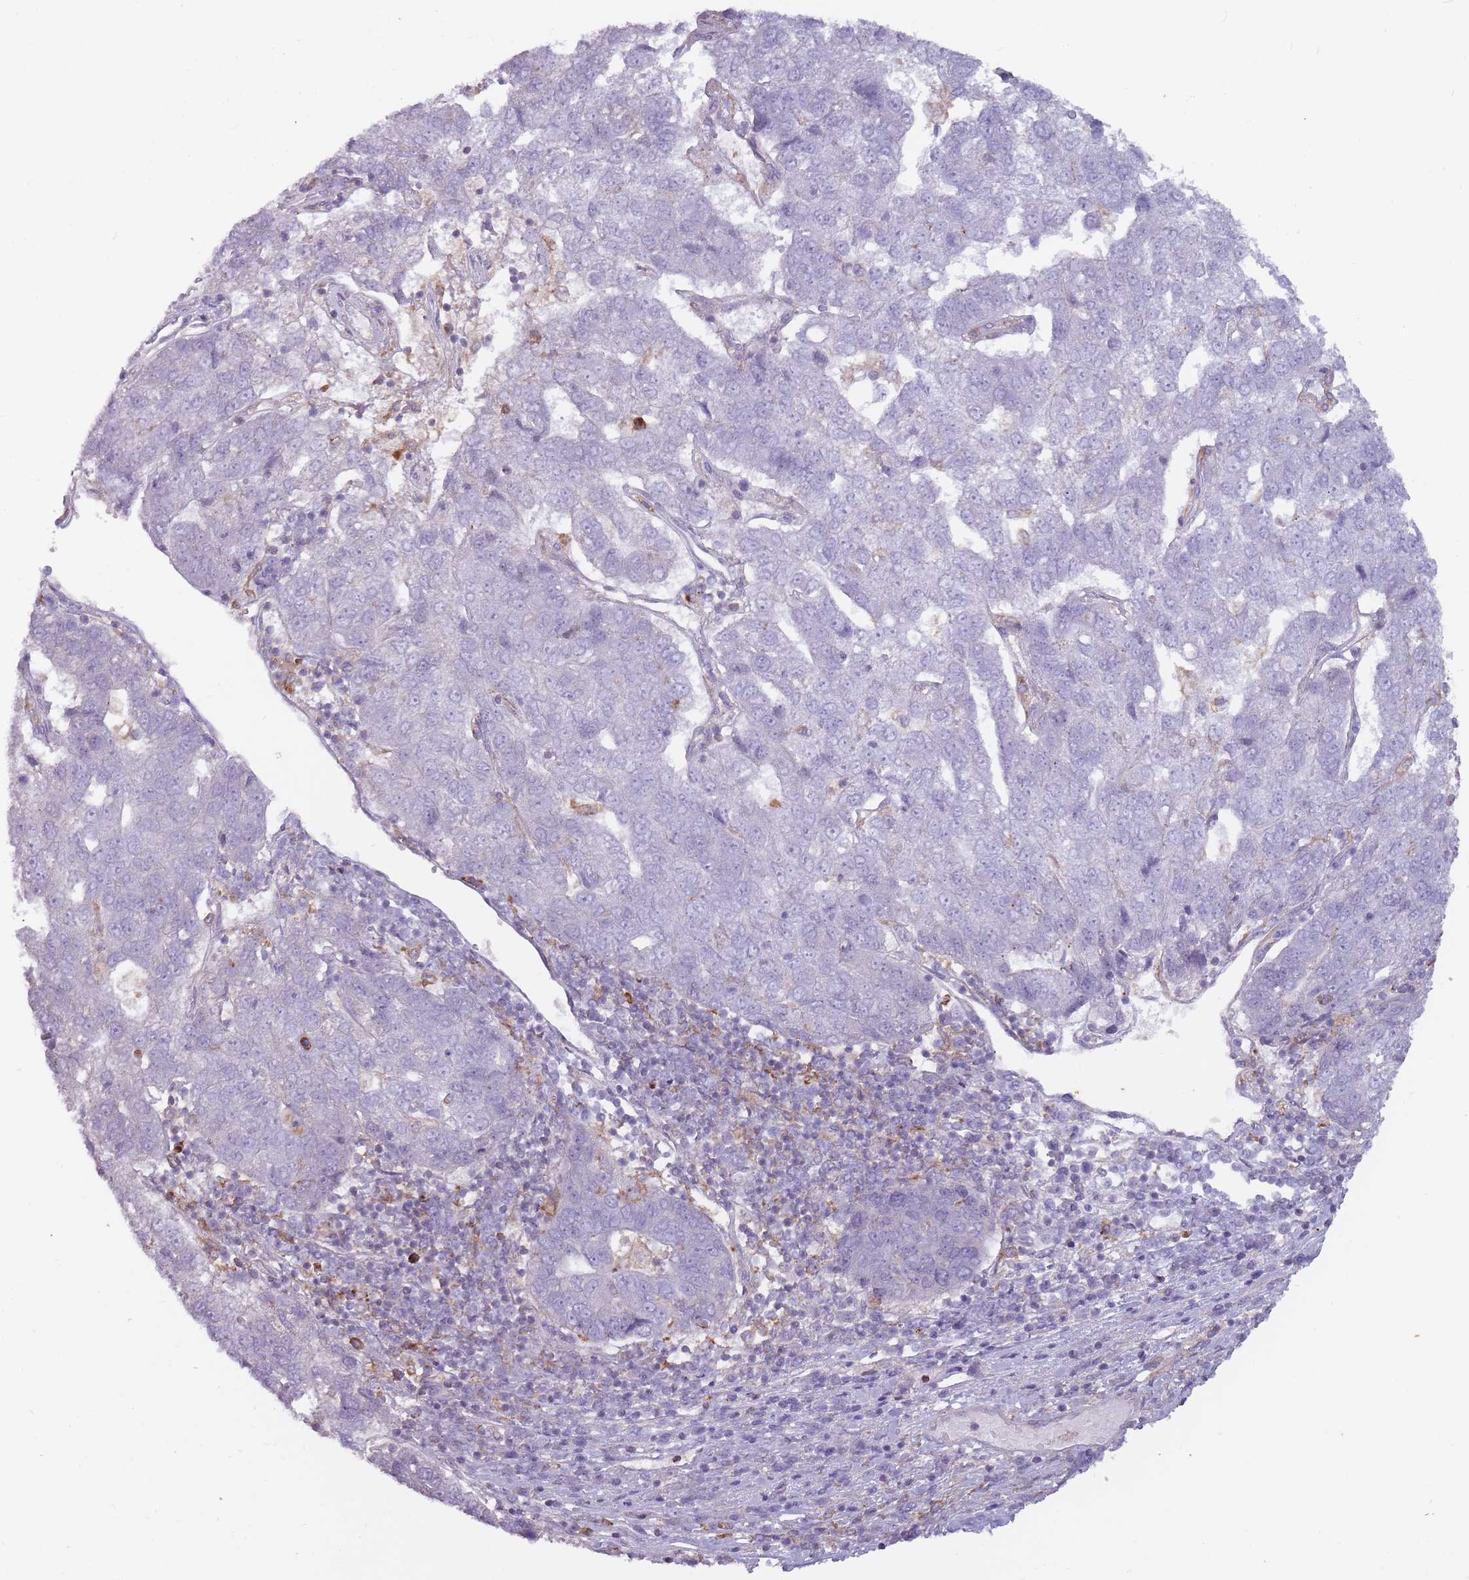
{"staining": {"intensity": "negative", "quantity": "none", "location": "none"}, "tissue": "pancreatic cancer", "cell_type": "Tumor cells", "image_type": "cancer", "snomed": [{"axis": "morphology", "description": "Adenocarcinoma, NOS"}, {"axis": "topography", "description": "Pancreas"}], "caption": "A high-resolution micrograph shows IHC staining of adenocarcinoma (pancreatic), which exhibits no significant staining in tumor cells.", "gene": "TET3", "patient": {"sex": "female", "age": 61}}